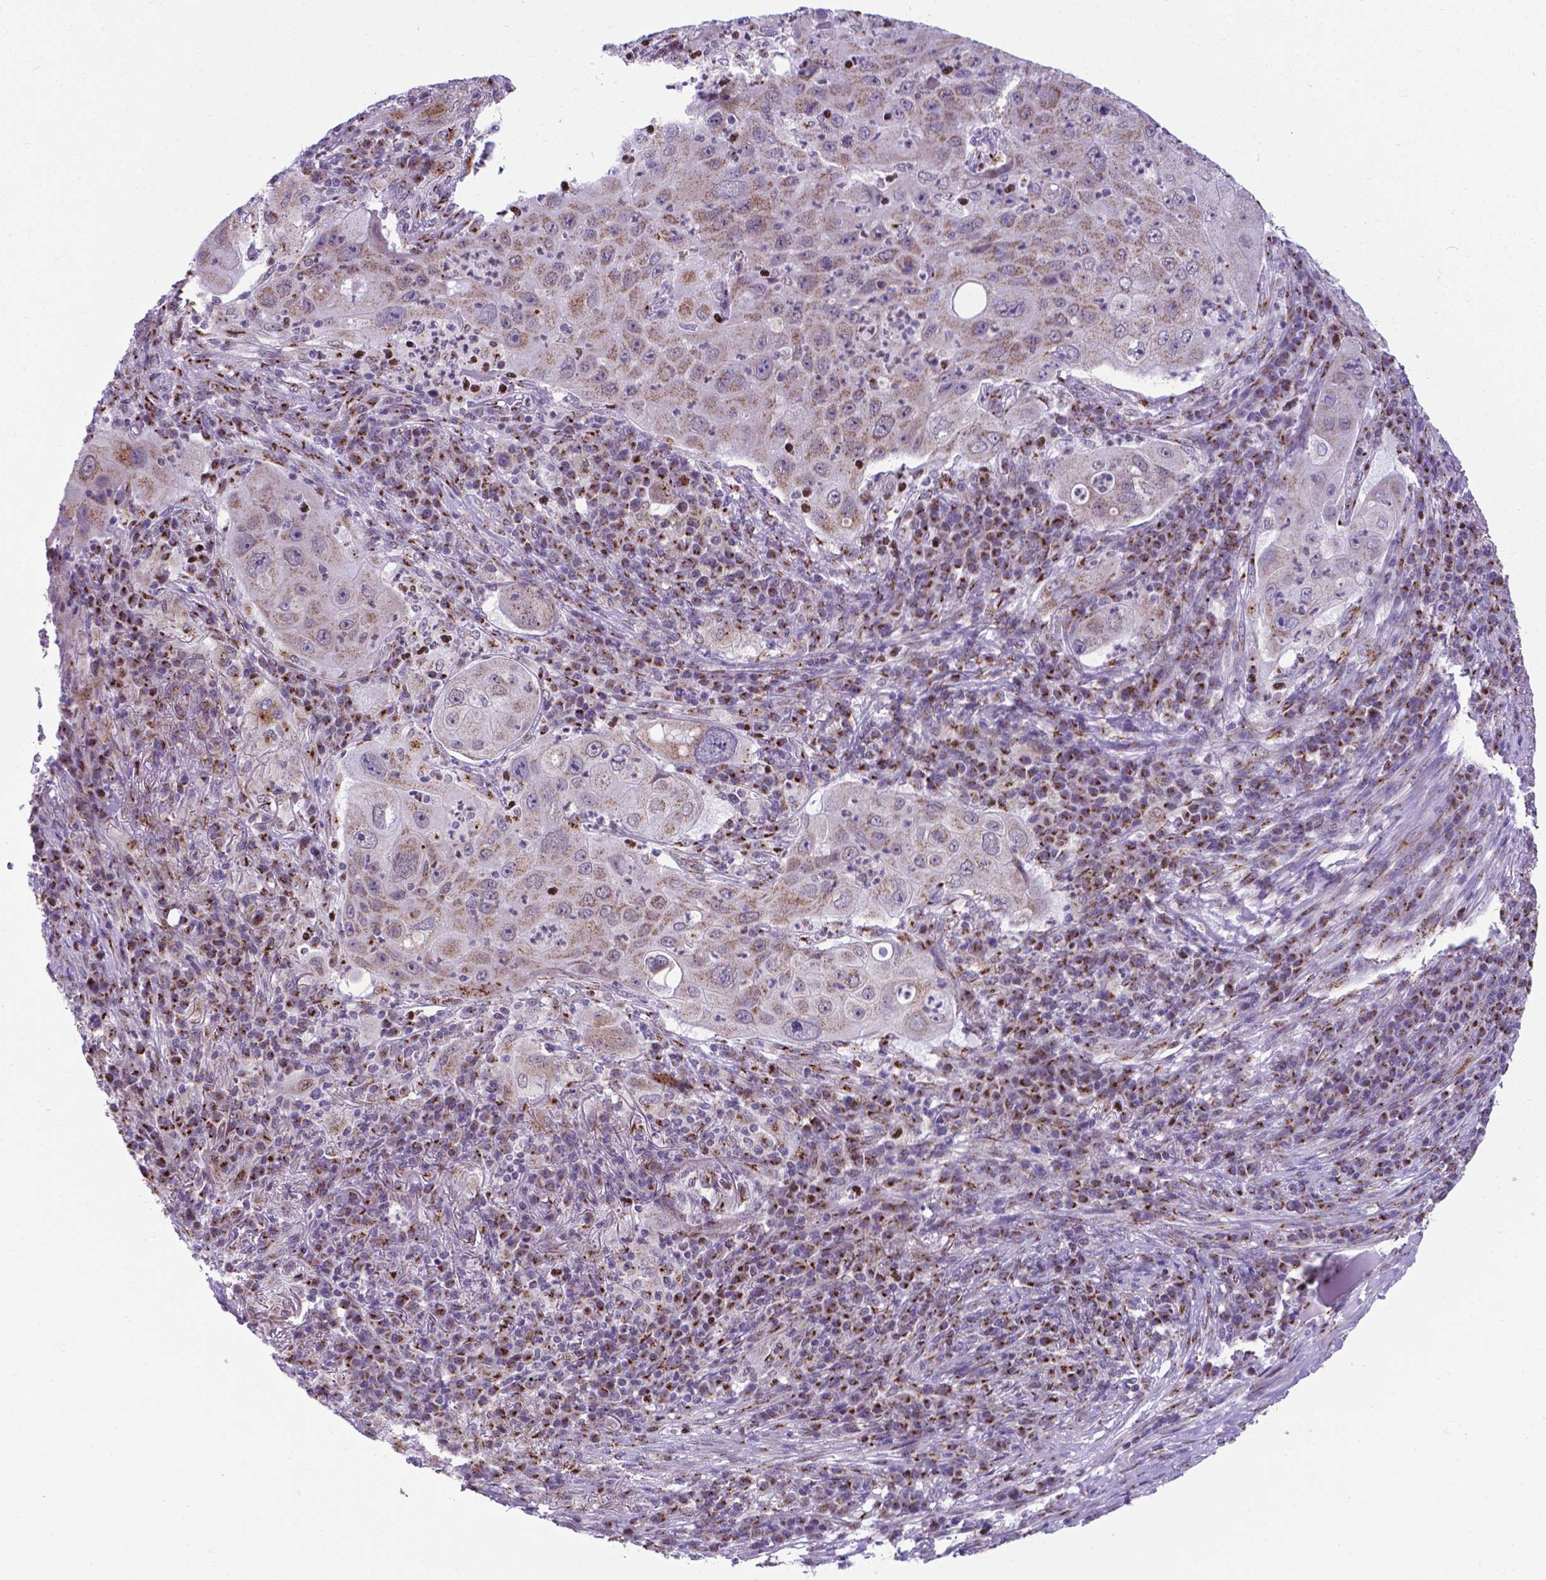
{"staining": {"intensity": "weak", "quantity": "25%-75%", "location": "cytoplasmic/membranous"}, "tissue": "lung cancer", "cell_type": "Tumor cells", "image_type": "cancer", "snomed": [{"axis": "morphology", "description": "Squamous cell carcinoma, NOS"}, {"axis": "topography", "description": "Lung"}], "caption": "Lung cancer (squamous cell carcinoma) tissue demonstrates weak cytoplasmic/membranous staining in approximately 25%-75% of tumor cells, visualized by immunohistochemistry.", "gene": "MRPL10", "patient": {"sex": "female", "age": 59}}